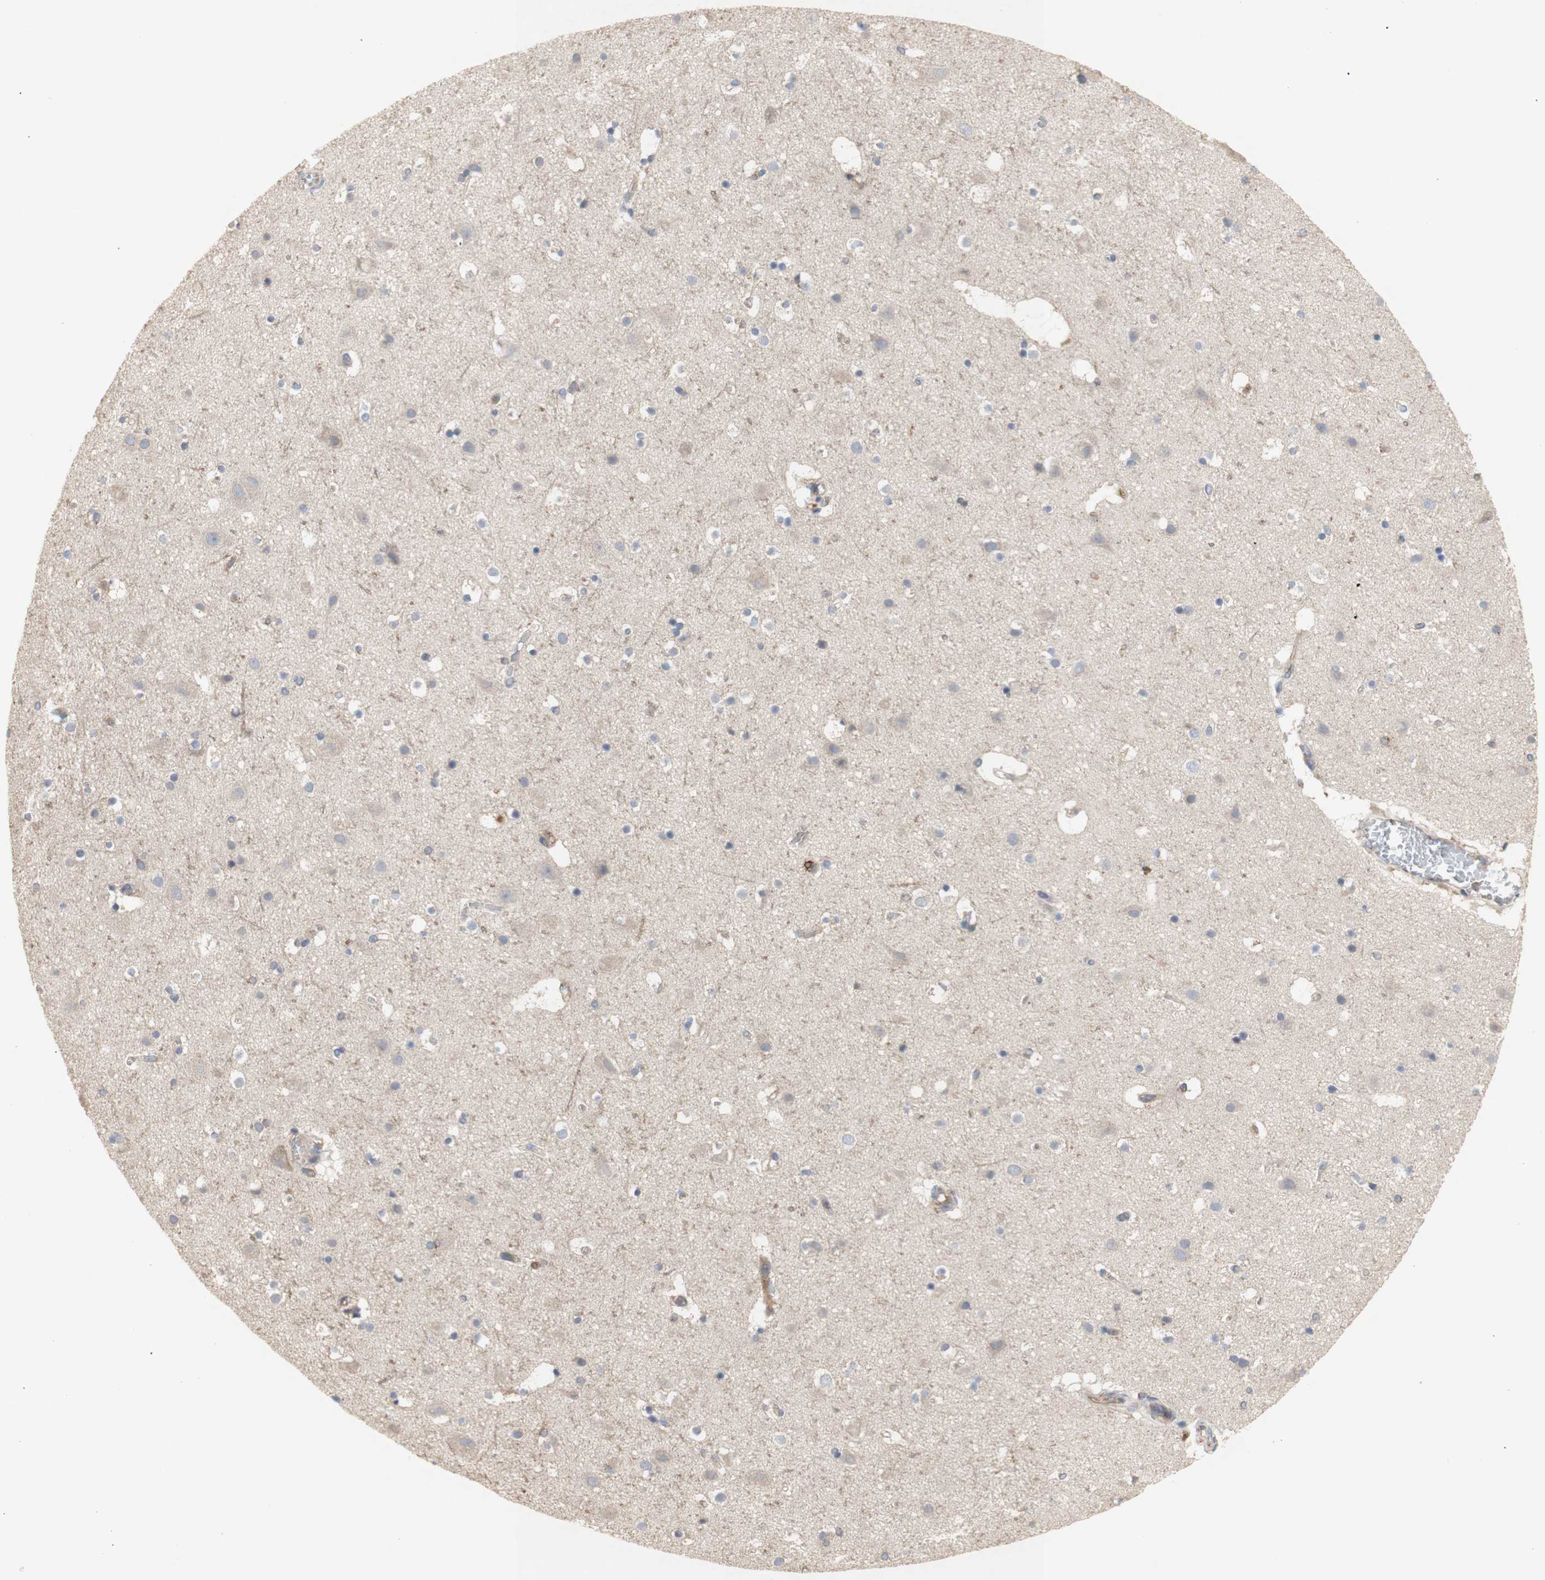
{"staining": {"intensity": "moderate", "quantity": ">75%", "location": "cytoplasmic/membranous"}, "tissue": "cerebral cortex", "cell_type": "Endothelial cells", "image_type": "normal", "snomed": [{"axis": "morphology", "description": "Normal tissue, NOS"}, {"axis": "topography", "description": "Cerebral cortex"}], "caption": "Immunohistochemistry (IHC) micrograph of benign cerebral cortex: cerebral cortex stained using immunohistochemistry (IHC) demonstrates medium levels of moderate protein expression localized specifically in the cytoplasmic/membranous of endothelial cells, appearing as a cytoplasmic/membranous brown color.", "gene": "IKBKG", "patient": {"sex": "male", "age": 45}}